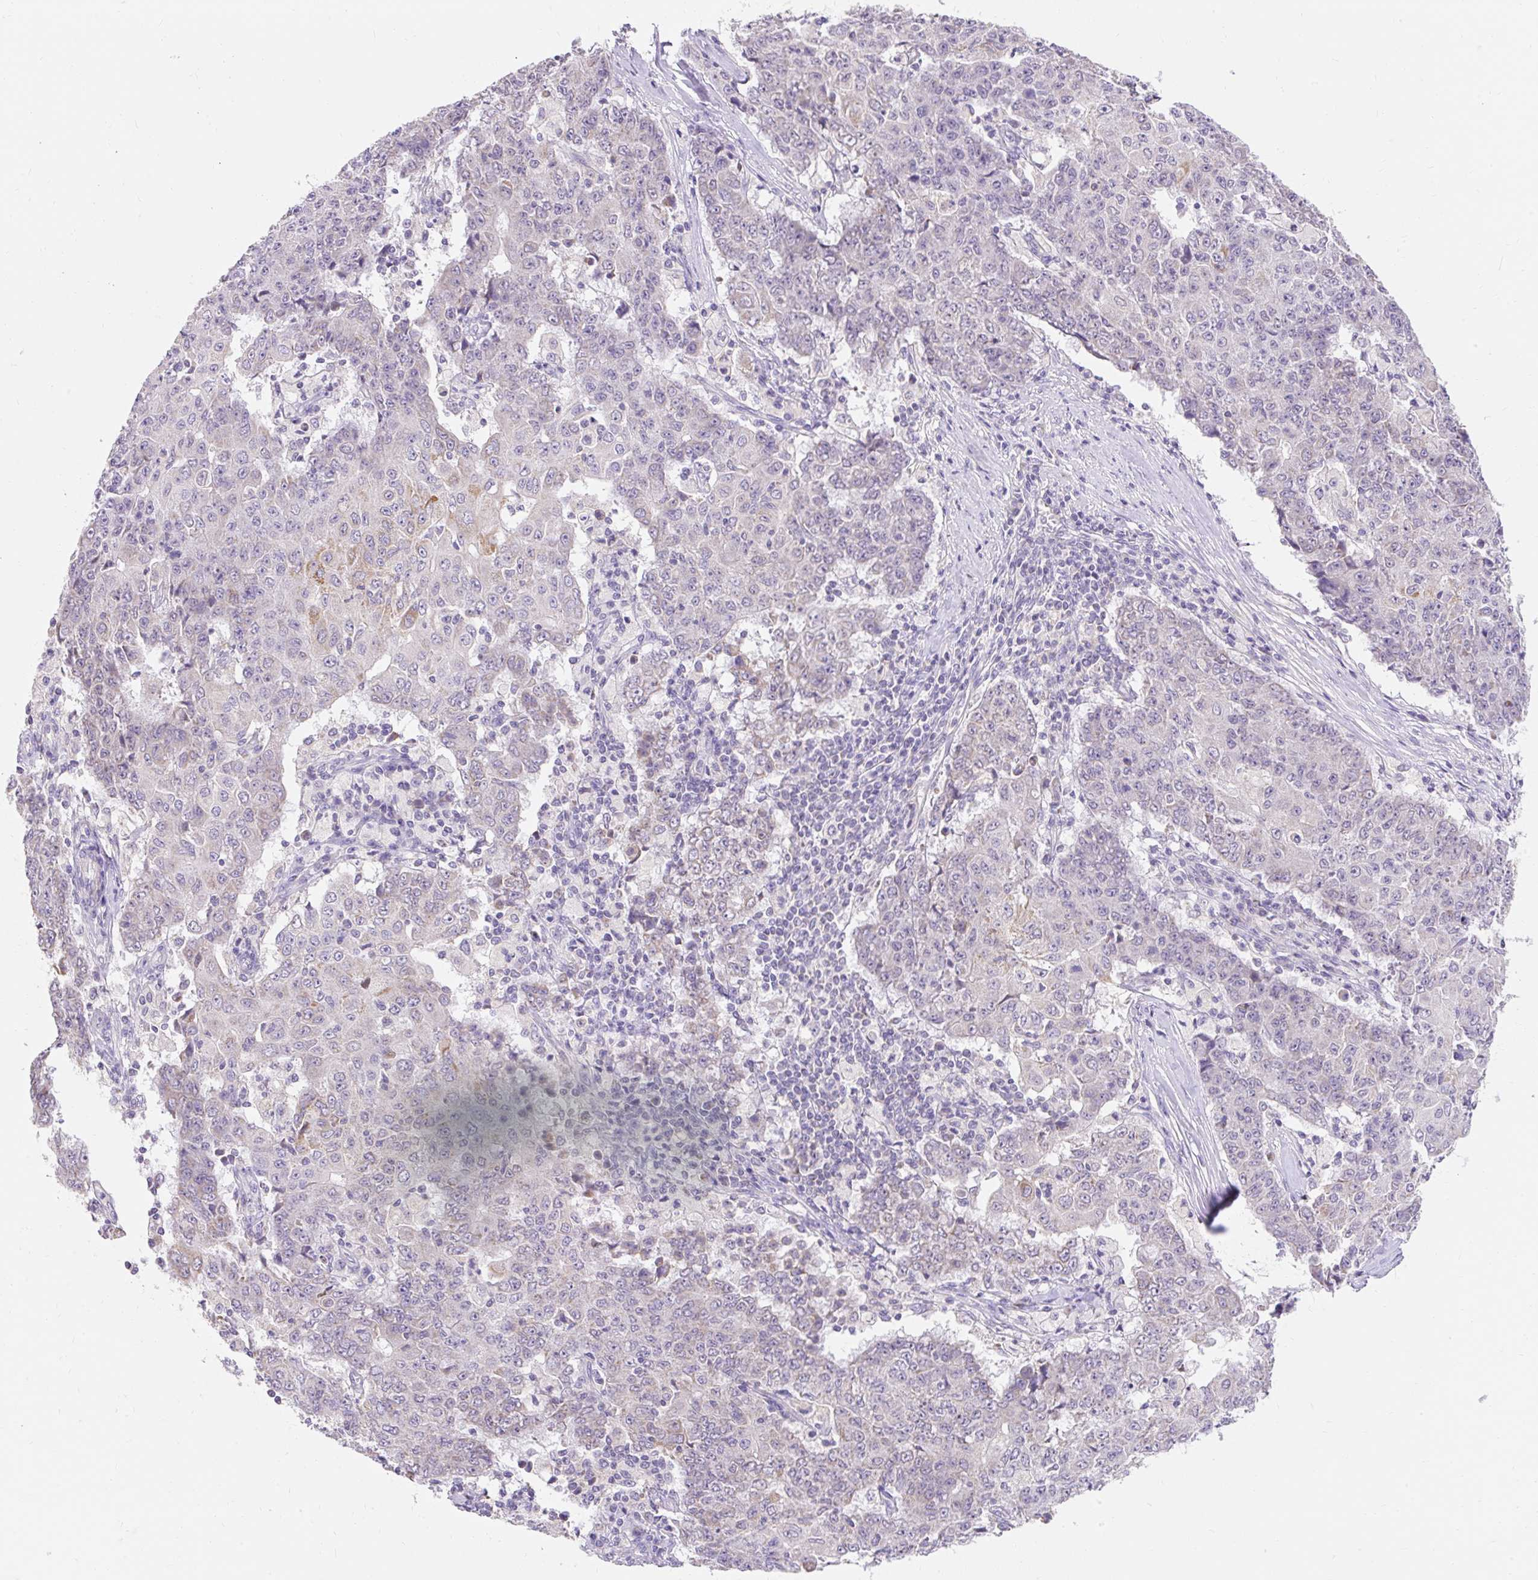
{"staining": {"intensity": "moderate", "quantity": "<25%", "location": "cytoplasmic/membranous"}, "tissue": "ovarian cancer", "cell_type": "Tumor cells", "image_type": "cancer", "snomed": [{"axis": "morphology", "description": "Carcinoma, endometroid"}, {"axis": "topography", "description": "Ovary"}], "caption": "A low amount of moderate cytoplasmic/membranous expression is appreciated in approximately <25% of tumor cells in ovarian cancer tissue.", "gene": "PMAIP1", "patient": {"sex": "female", "age": 42}}